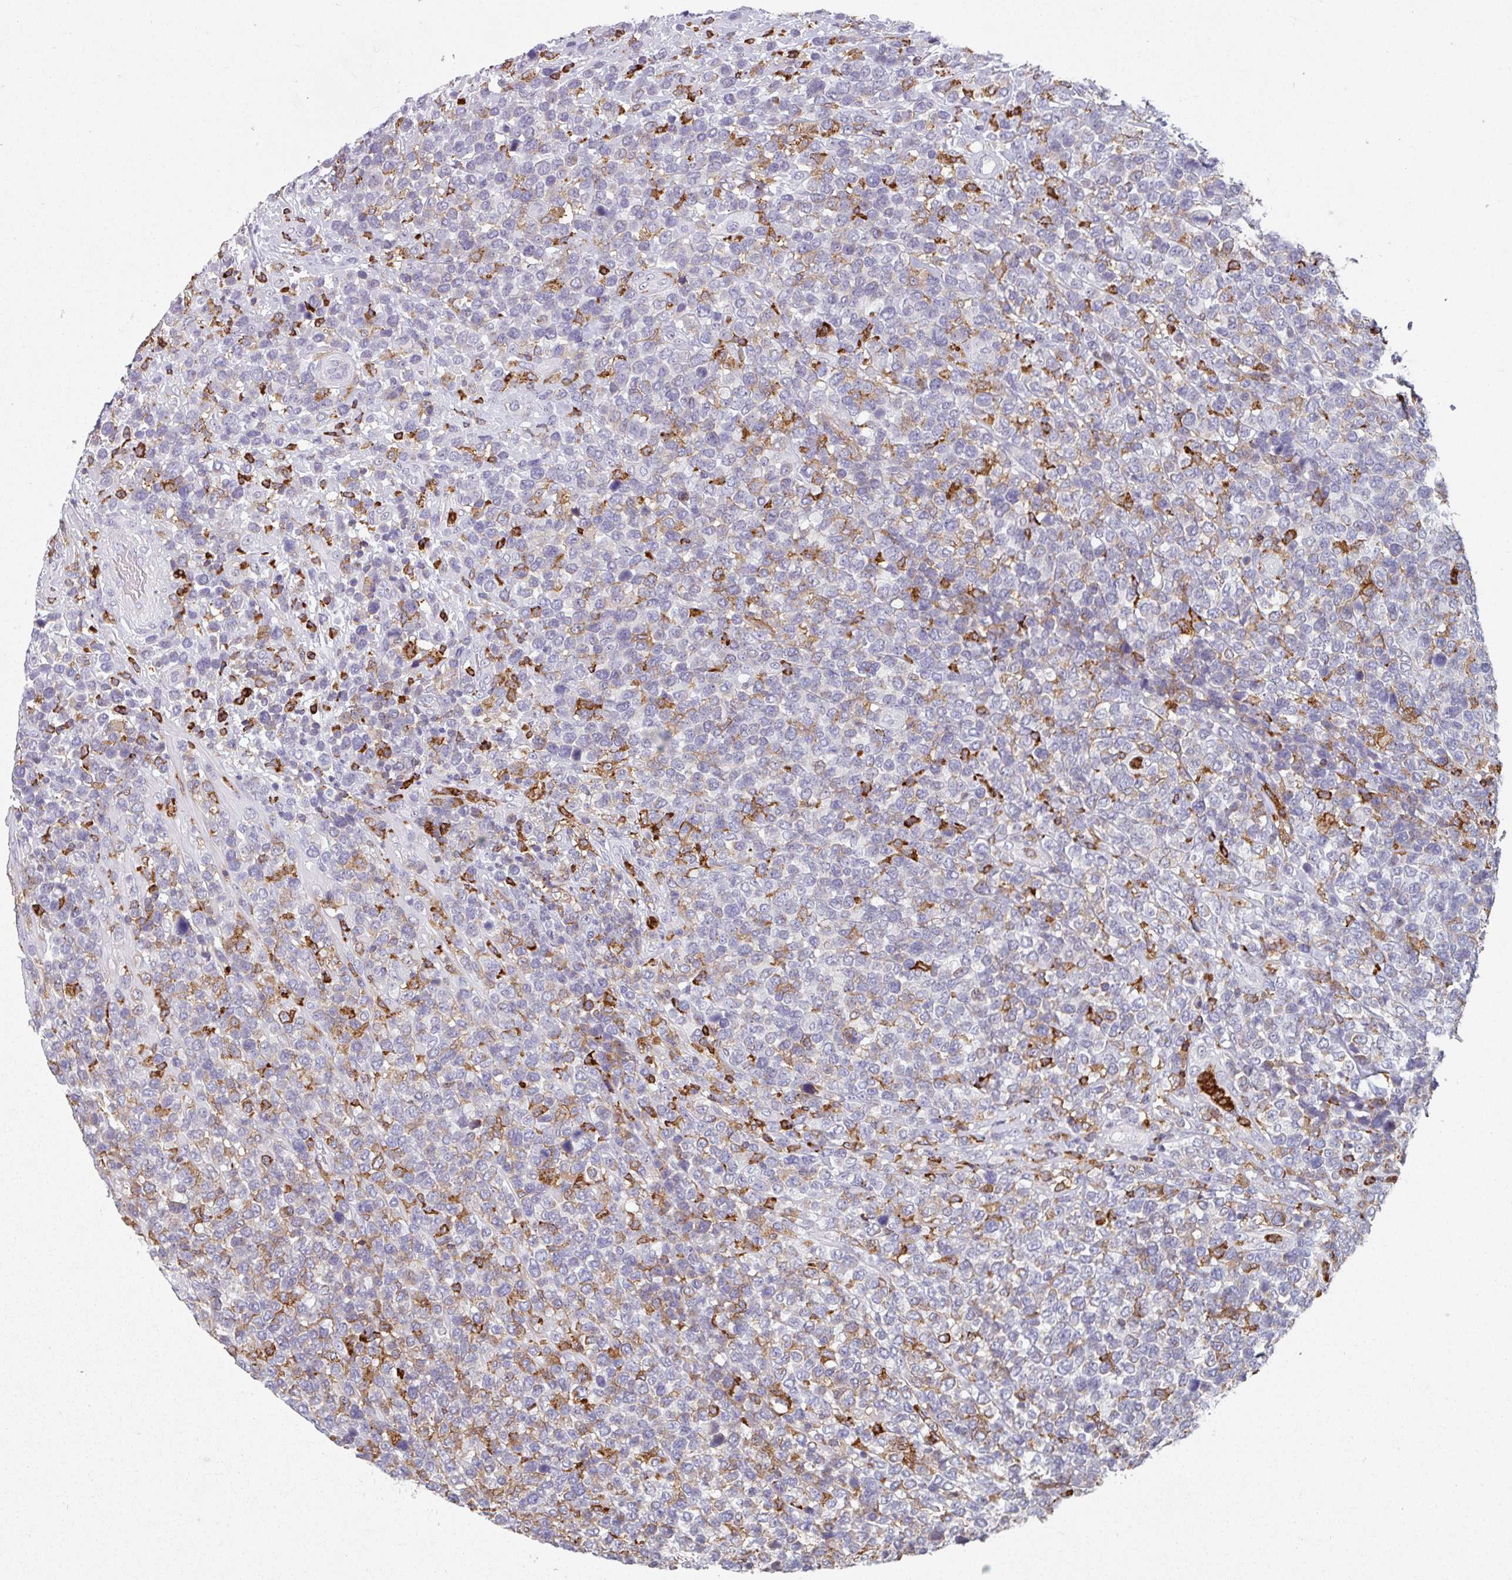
{"staining": {"intensity": "moderate", "quantity": "<25%", "location": "cytoplasmic/membranous"}, "tissue": "lymphoma", "cell_type": "Tumor cells", "image_type": "cancer", "snomed": [{"axis": "morphology", "description": "Malignant lymphoma, non-Hodgkin's type, High grade"}, {"axis": "topography", "description": "Soft tissue"}], "caption": "Human high-grade malignant lymphoma, non-Hodgkin's type stained with a brown dye demonstrates moderate cytoplasmic/membranous positive staining in approximately <25% of tumor cells.", "gene": "EXOSC5", "patient": {"sex": "female", "age": 56}}